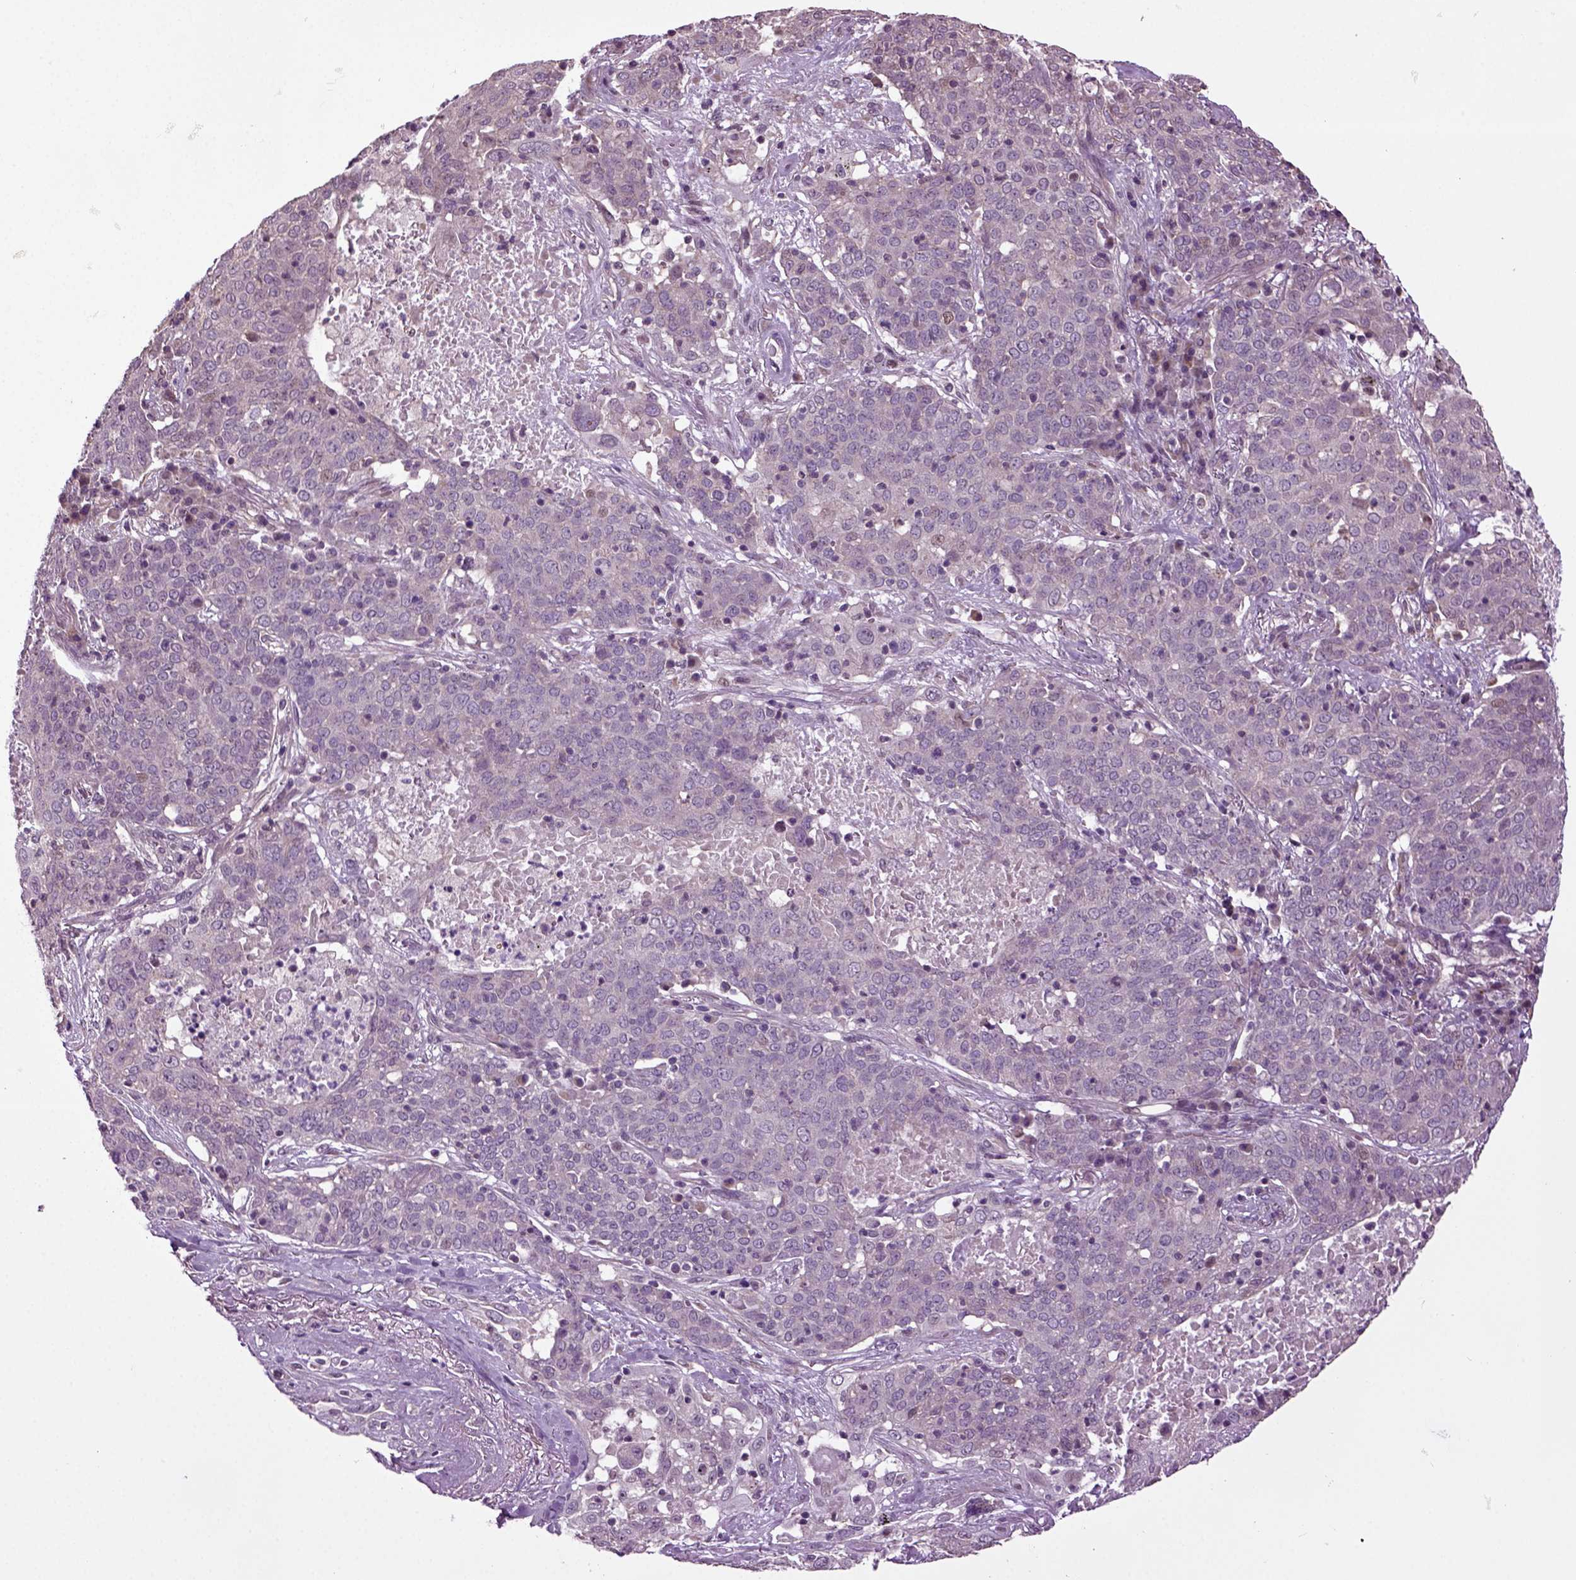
{"staining": {"intensity": "negative", "quantity": "none", "location": "none"}, "tissue": "lung cancer", "cell_type": "Tumor cells", "image_type": "cancer", "snomed": [{"axis": "morphology", "description": "Squamous cell carcinoma, NOS"}, {"axis": "topography", "description": "Lung"}], "caption": "Tumor cells show no significant protein staining in squamous cell carcinoma (lung).", "gene": "HAGHL", "patient": {"sex": "male", "age": 82}}